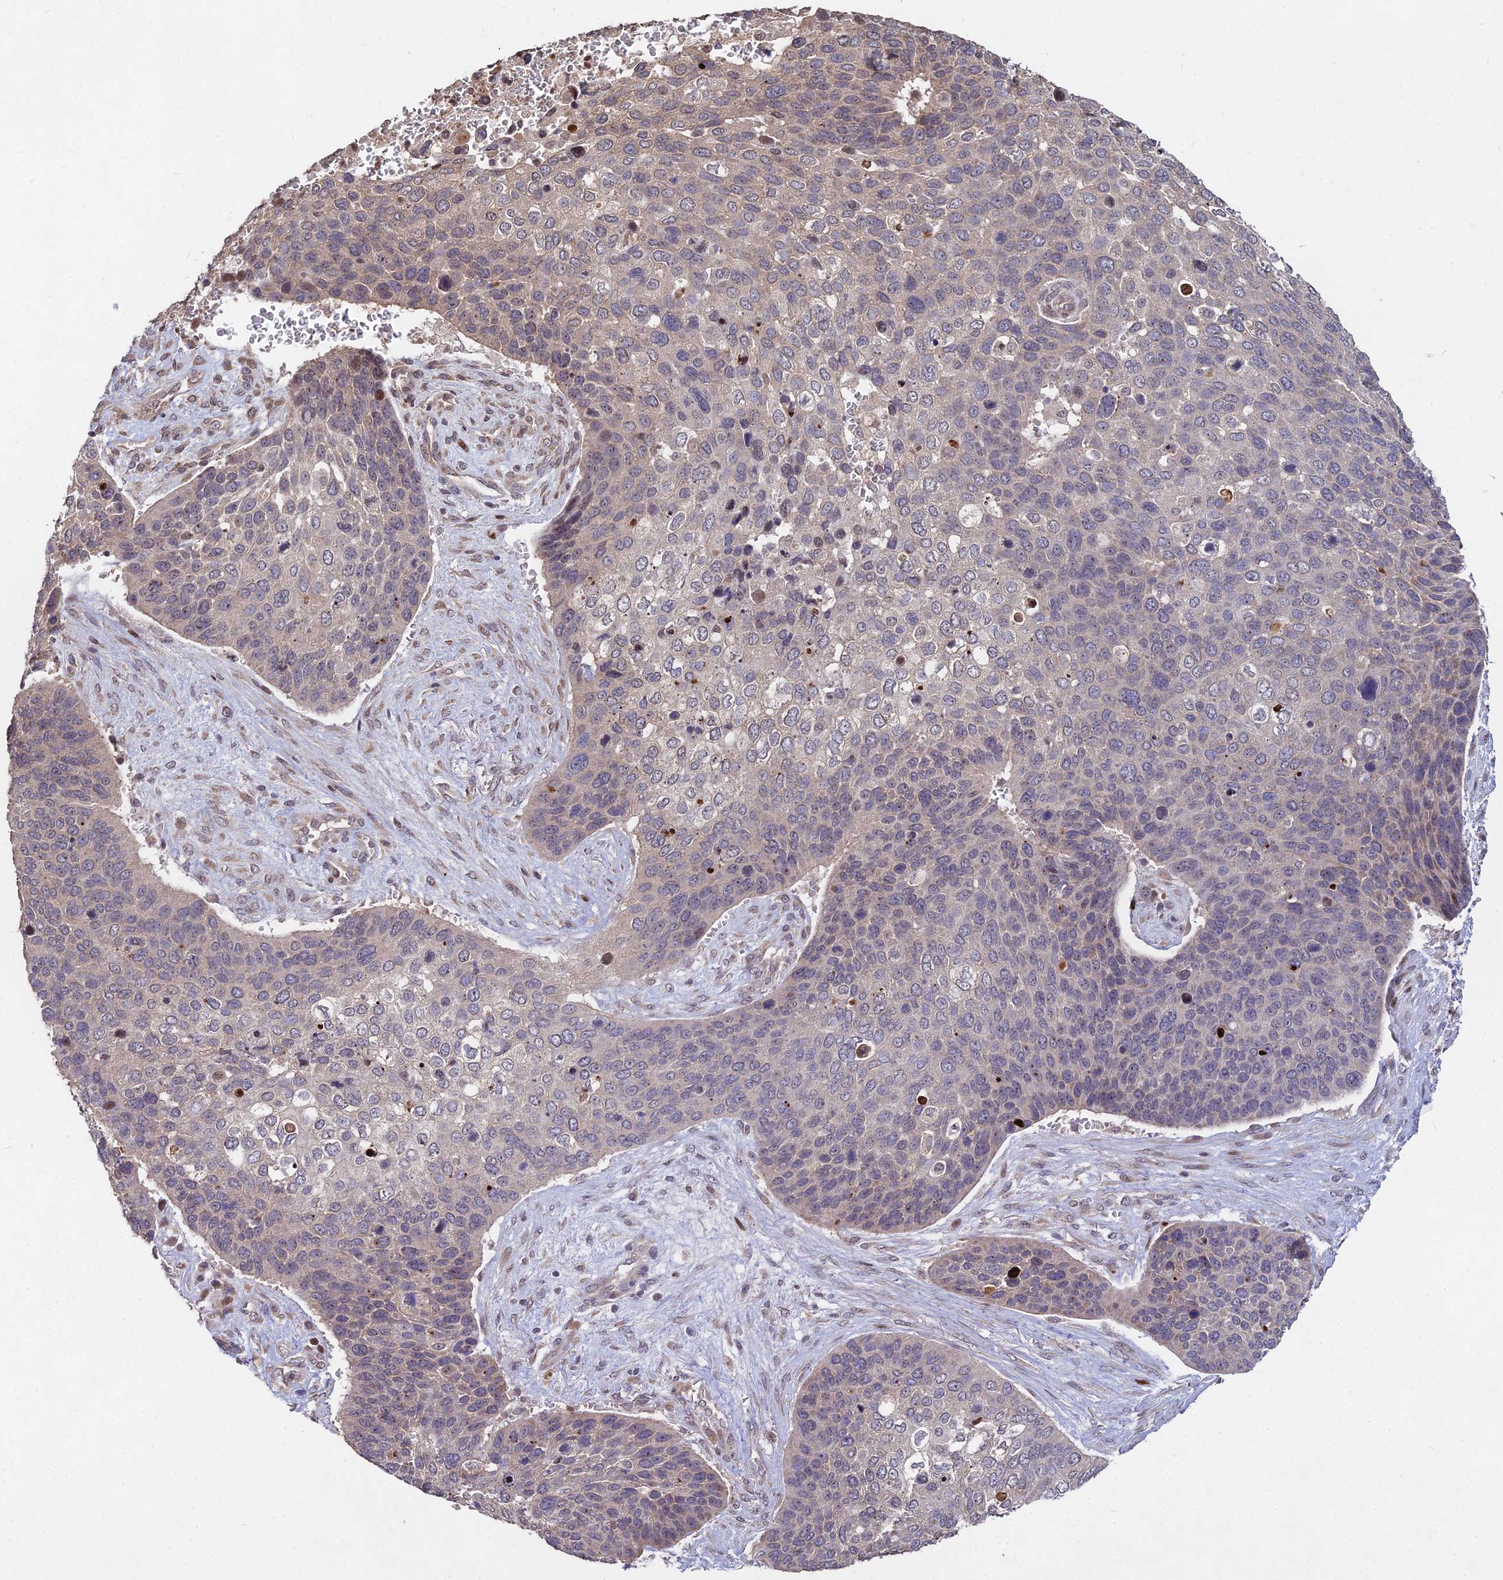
{"staining": {"intensity": "weak", "quantity": "25%-75%", "location": "cytoplasmic/membranous,nuclear"}, "tissue": "skin cancer", "cell_type": "Tumor cells", "image_type": "cancer", "snomed": [{"axis": "morphology", "description": "Basal cell carcinoma"}, {"axis": "topography", "description": "Skin"}], "caption": "Tumor cells reveal weak cytoplasmic/membranous and nuclear staining in approximately 25%-75% of cells in skin cancer. The staining was performed using DAB (3,3'-diaminobenzidine), with brown indicating positive protein expression. Nuclei are stained blue with hematoxylin.", "gene": "RBMS2", "patient": {"sex": "female", "age": 74}}